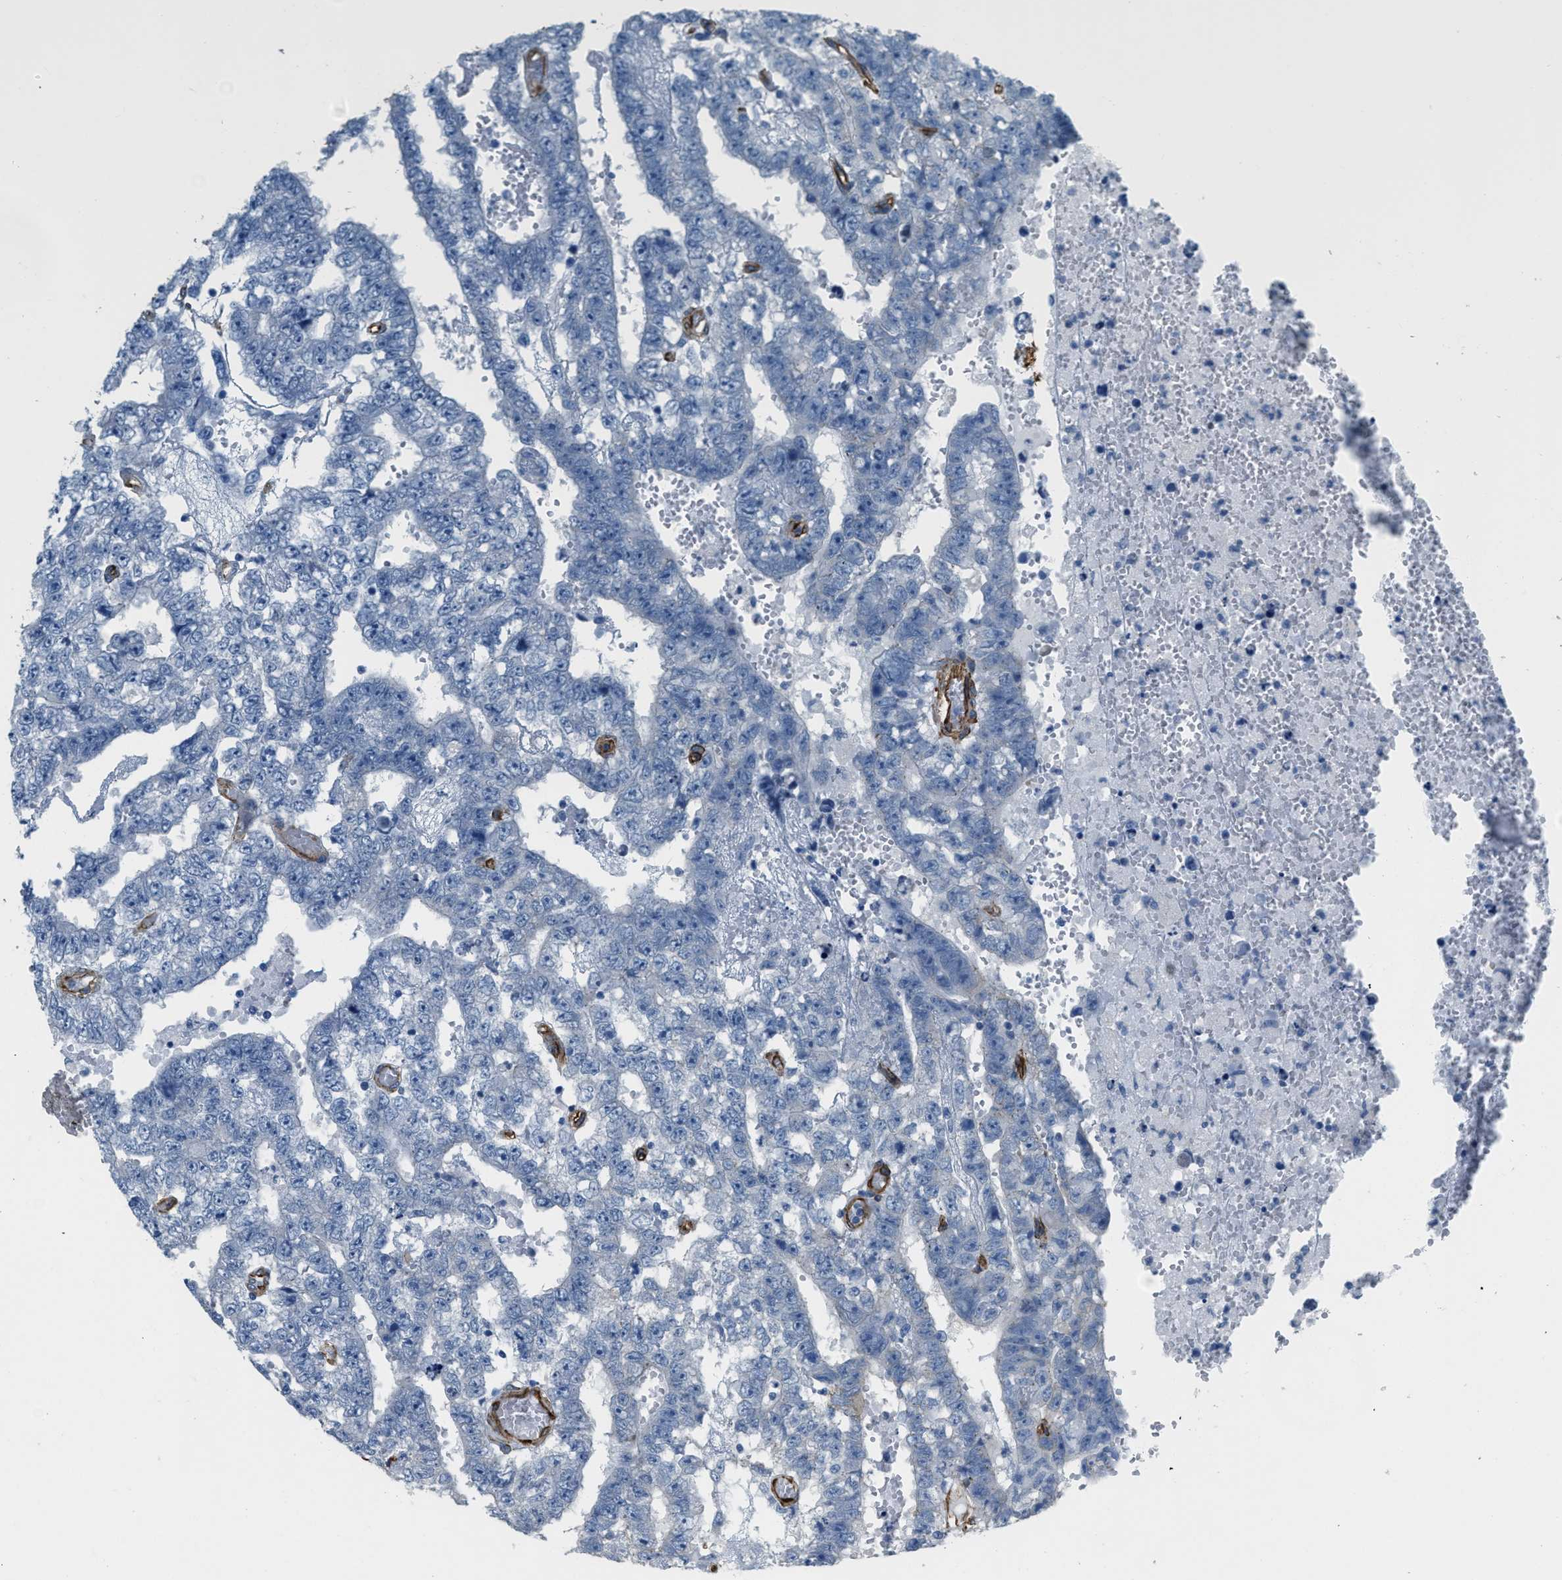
{"staining": {"intensity": "negative", "quantity": "none", "location": "none"}, "tissue": "testis cancer", "cell_type": "Tumor cells", "image_type": "cancer", "snomed": [{"axis": "morphology", "description": "Carcinoma, Embryonal, NOS"}, {"axis": "topography", "description": "Testis"}], "caption": "The histopathology image displays no significant expression in tumor cells of testis cancer (embryonal carcinoma).", "gene": "TMEM43", "patient": {"sex": "male", "age": 25}}